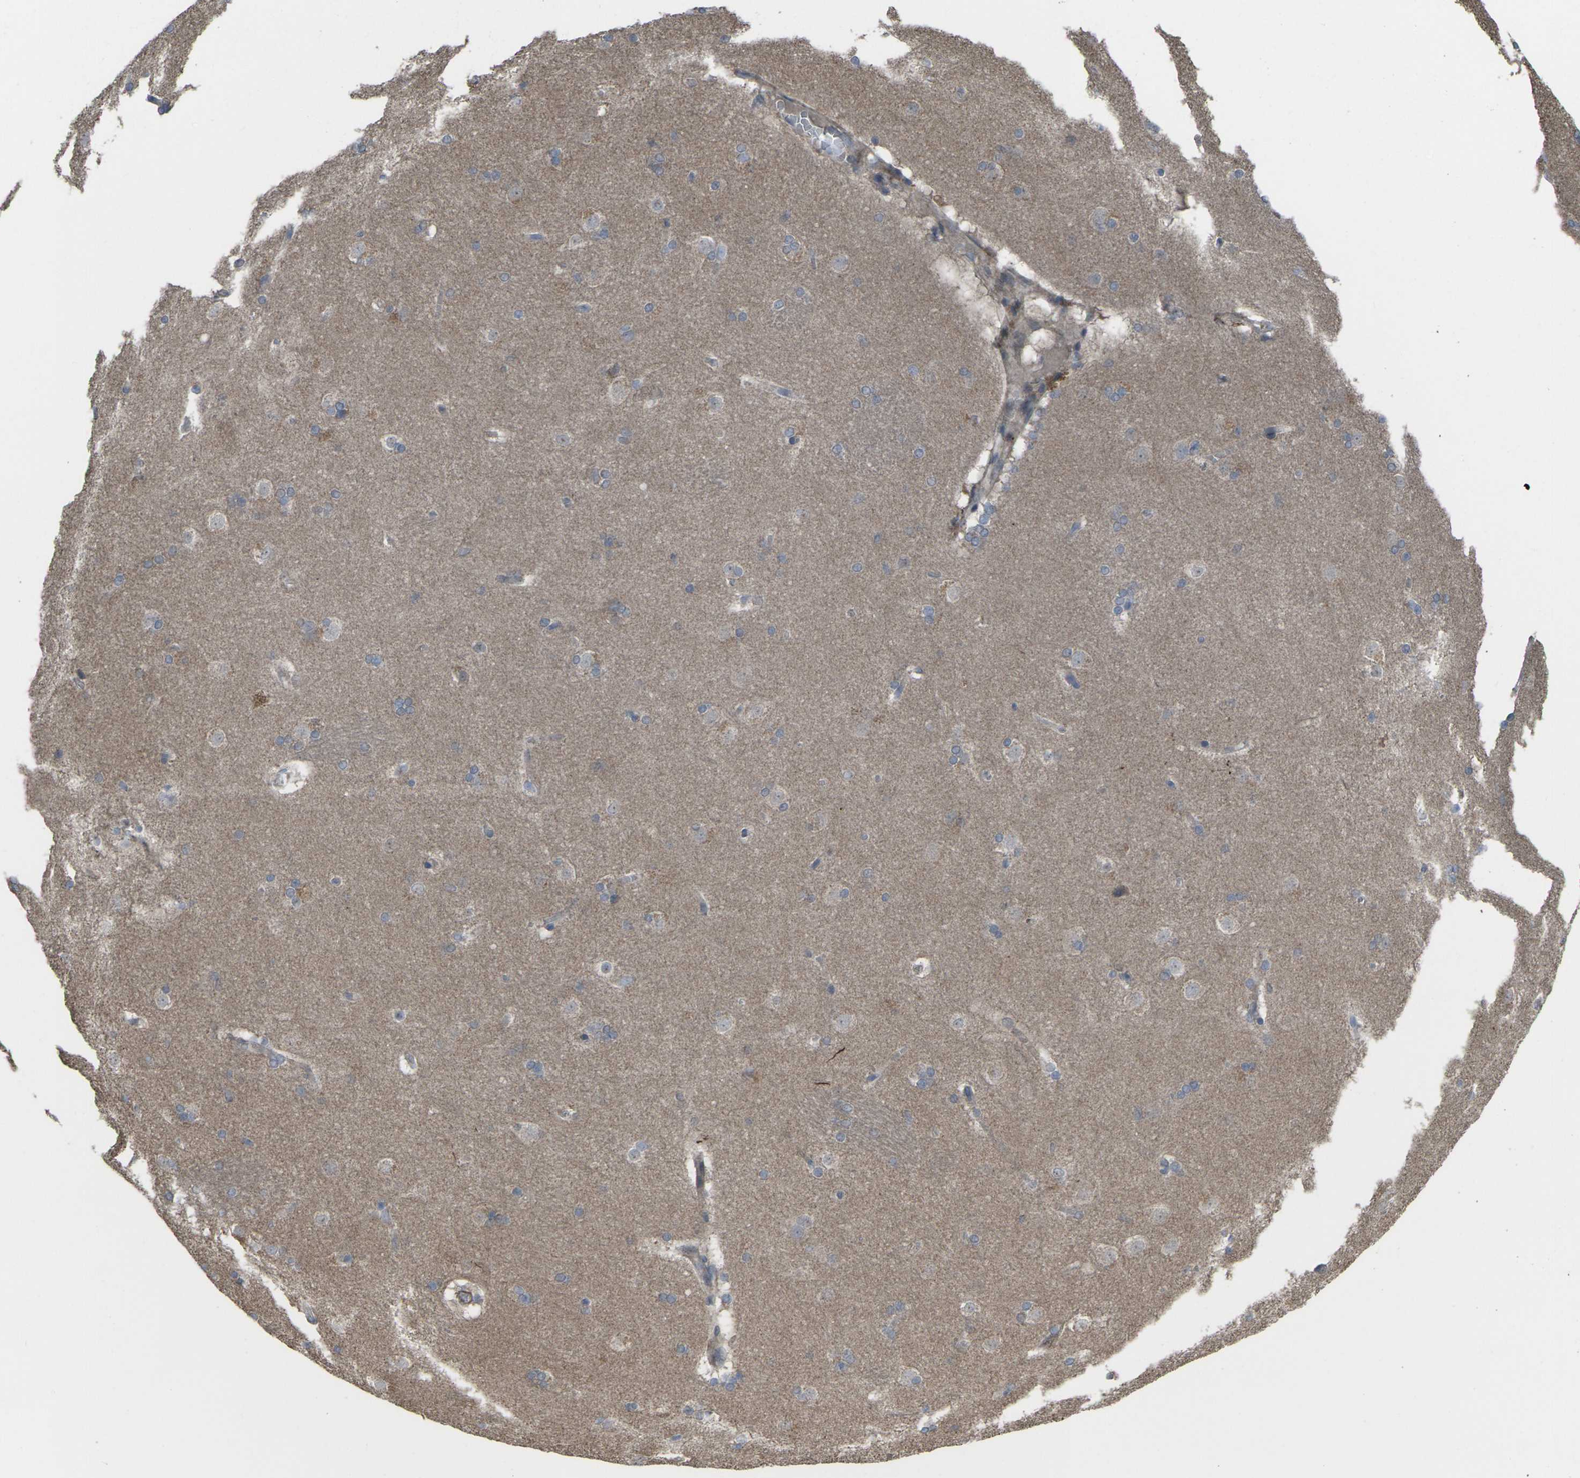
{"staining": {"intensity": "negative", "quantity": "none", "location": "none"}, "tissue": "caudate", "cell_type": "Glial cells", "image_type": "normal", "snomed": [{"axis": "morphology", "description": "Normal tissue, NOS"}, {"axis": "topography", "description": "Lateral ventricle wall"}], "caption": "Image shows no protein staining in glial cells of unremarkable caudate.", "gene": "CCR10", "patient": {"sex": "female", "age": 19}}